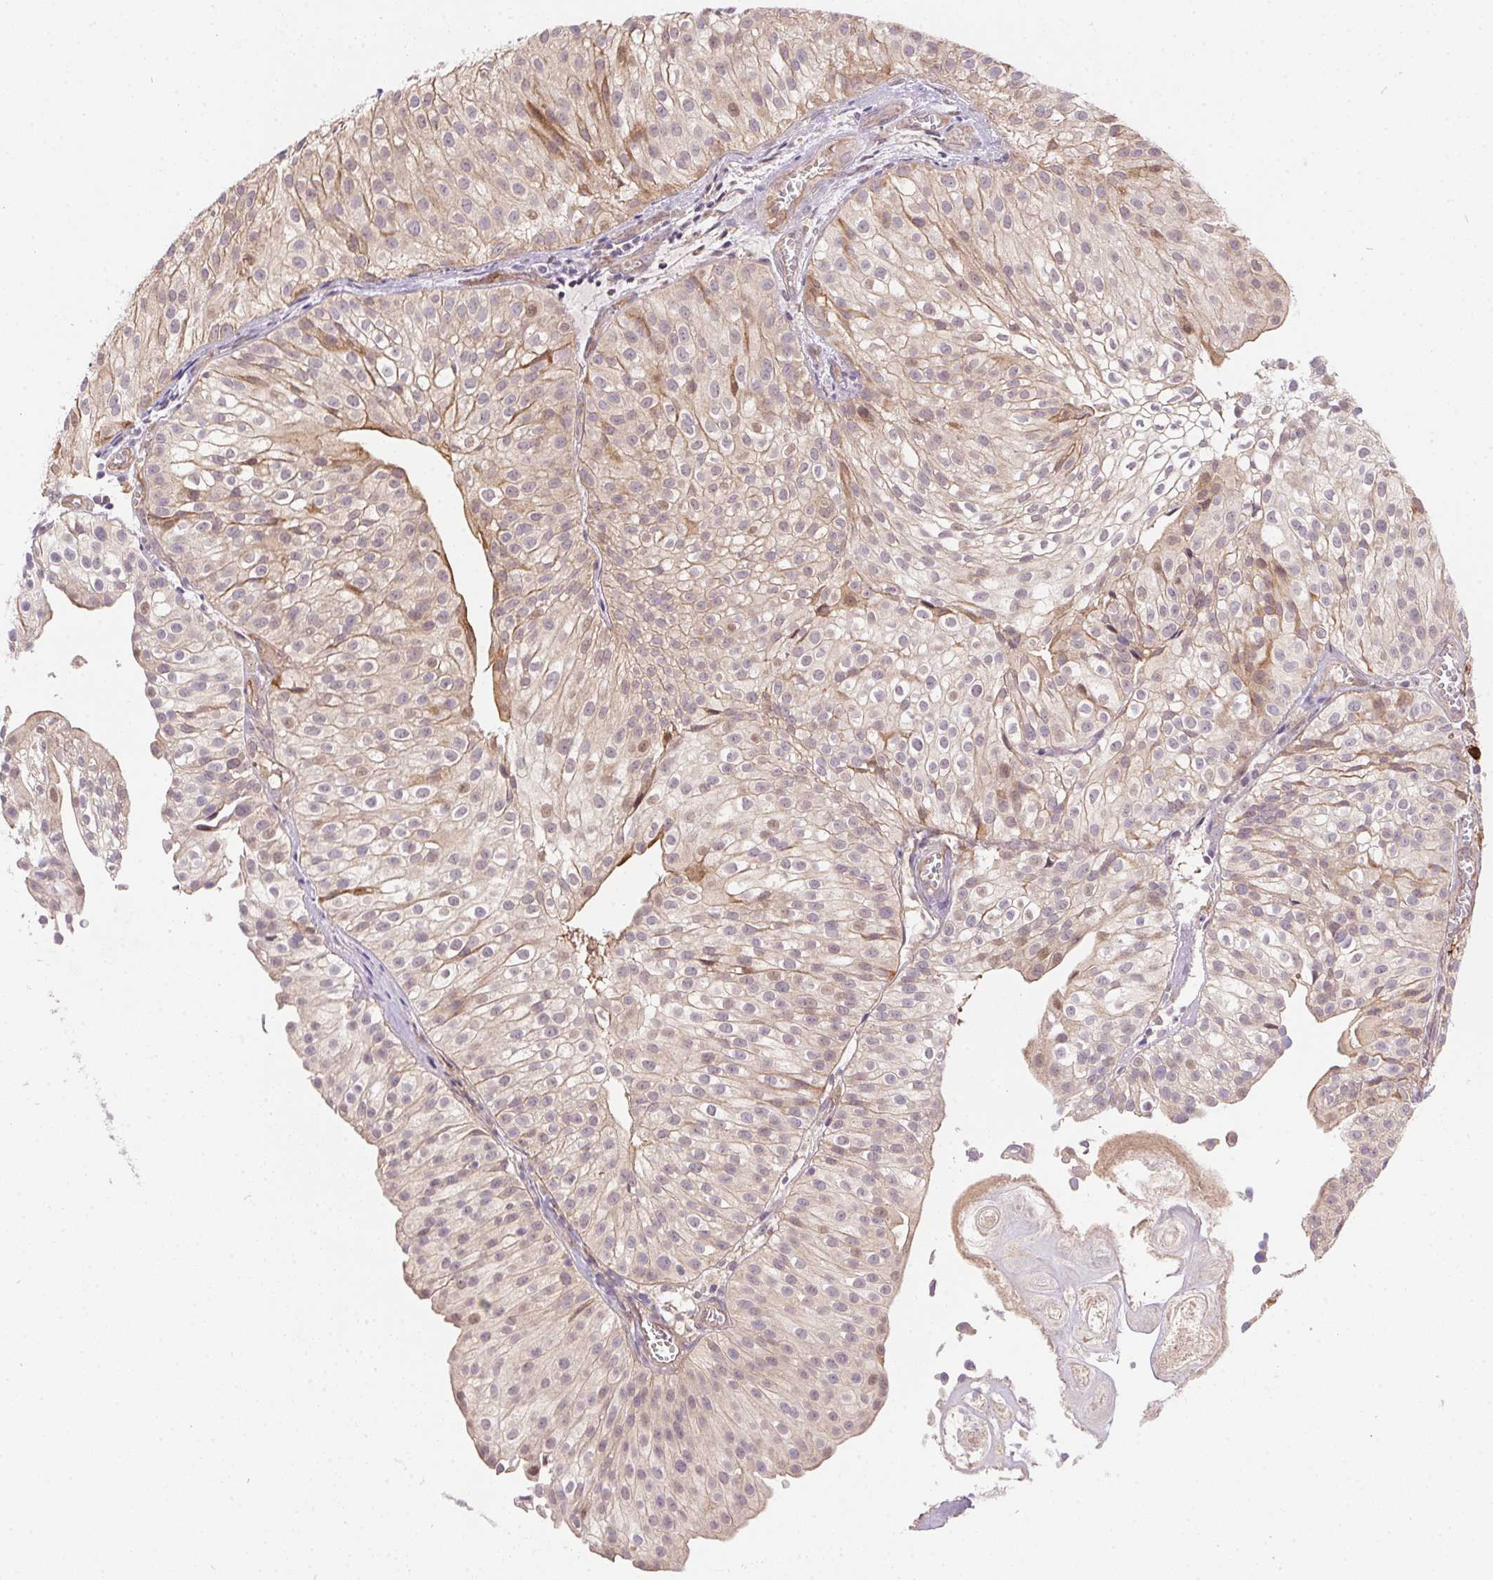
{"staining": {"intensity": "weak", "quantity": "<25%", "location": "cytoplasmic/membranous"}, "tissue": "urothelial cancer", "cell_type": "Tumor cells", "image_type": "cancer", "snomed": [{"axis": "morphology", "description": "Urothelial carcinoma, Low grade"}, {"axis": "topography", "description": "Urinary bladder"}], "caption": "Human urothelial cancer stained for a protein using IHC displays no positivity in tumor cells.", "gene": "NUDT16", "patient": {"sex": "male", "age": 70}}